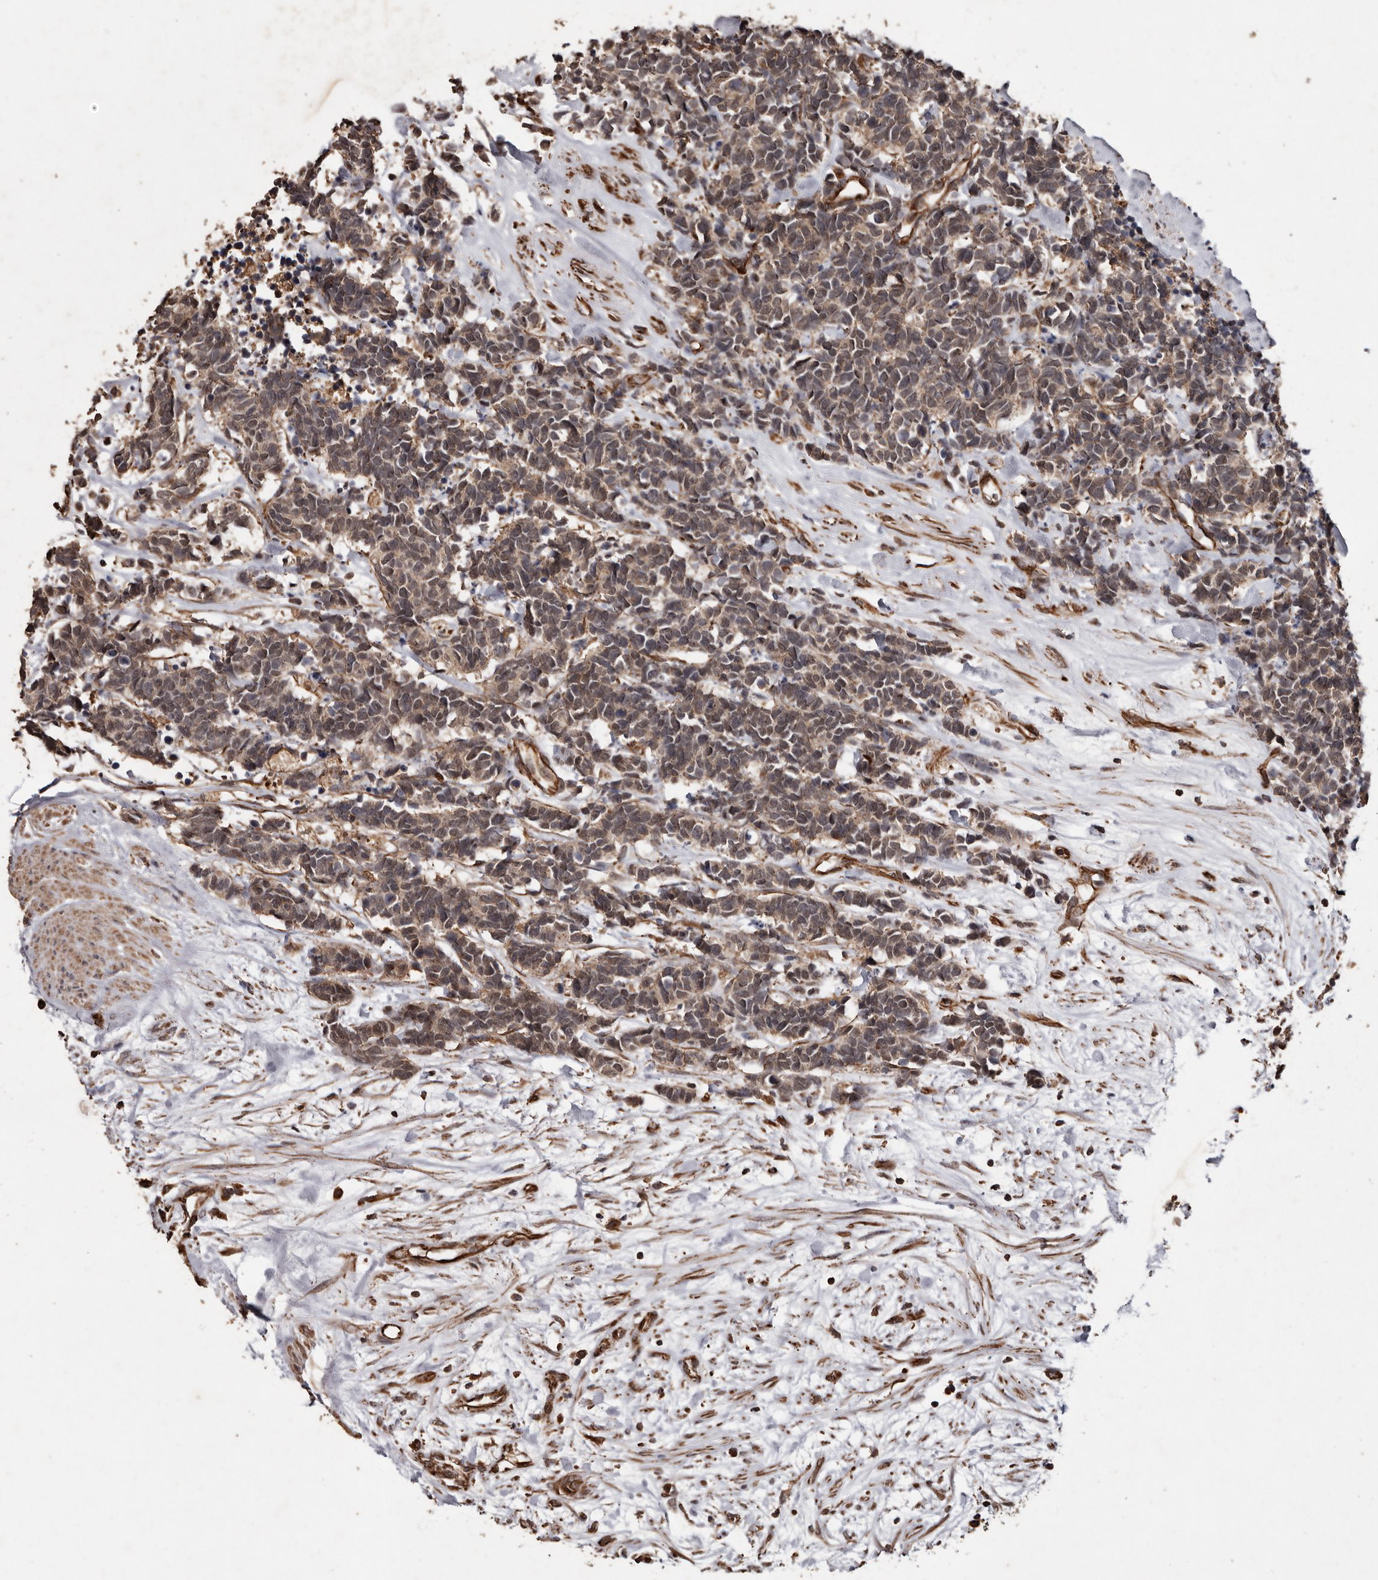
{"staining": {"intensity": "weak", "quantity": "25%-75%", "location": "nuclear"}, "tissue": "carcinoid", "cell_type": "Tumor cells", "image_type": "cancer", "snomed": [{"axis": "morphology", "description": "Carcinoma, NOS"}, {"axis": "morphology", "description": "Carcinoid, malignant, NOS"}, {"axis": "topography", "description": "Urinary bladder"}], "caption": "Immunohistochemical staining of human malignant carcinoid demonstrates weak nuclear protein staining in approximately 25%-75% of tumor cells.", "gene": "BRAT1", "patient": {"sex": "male", "age": 57}}